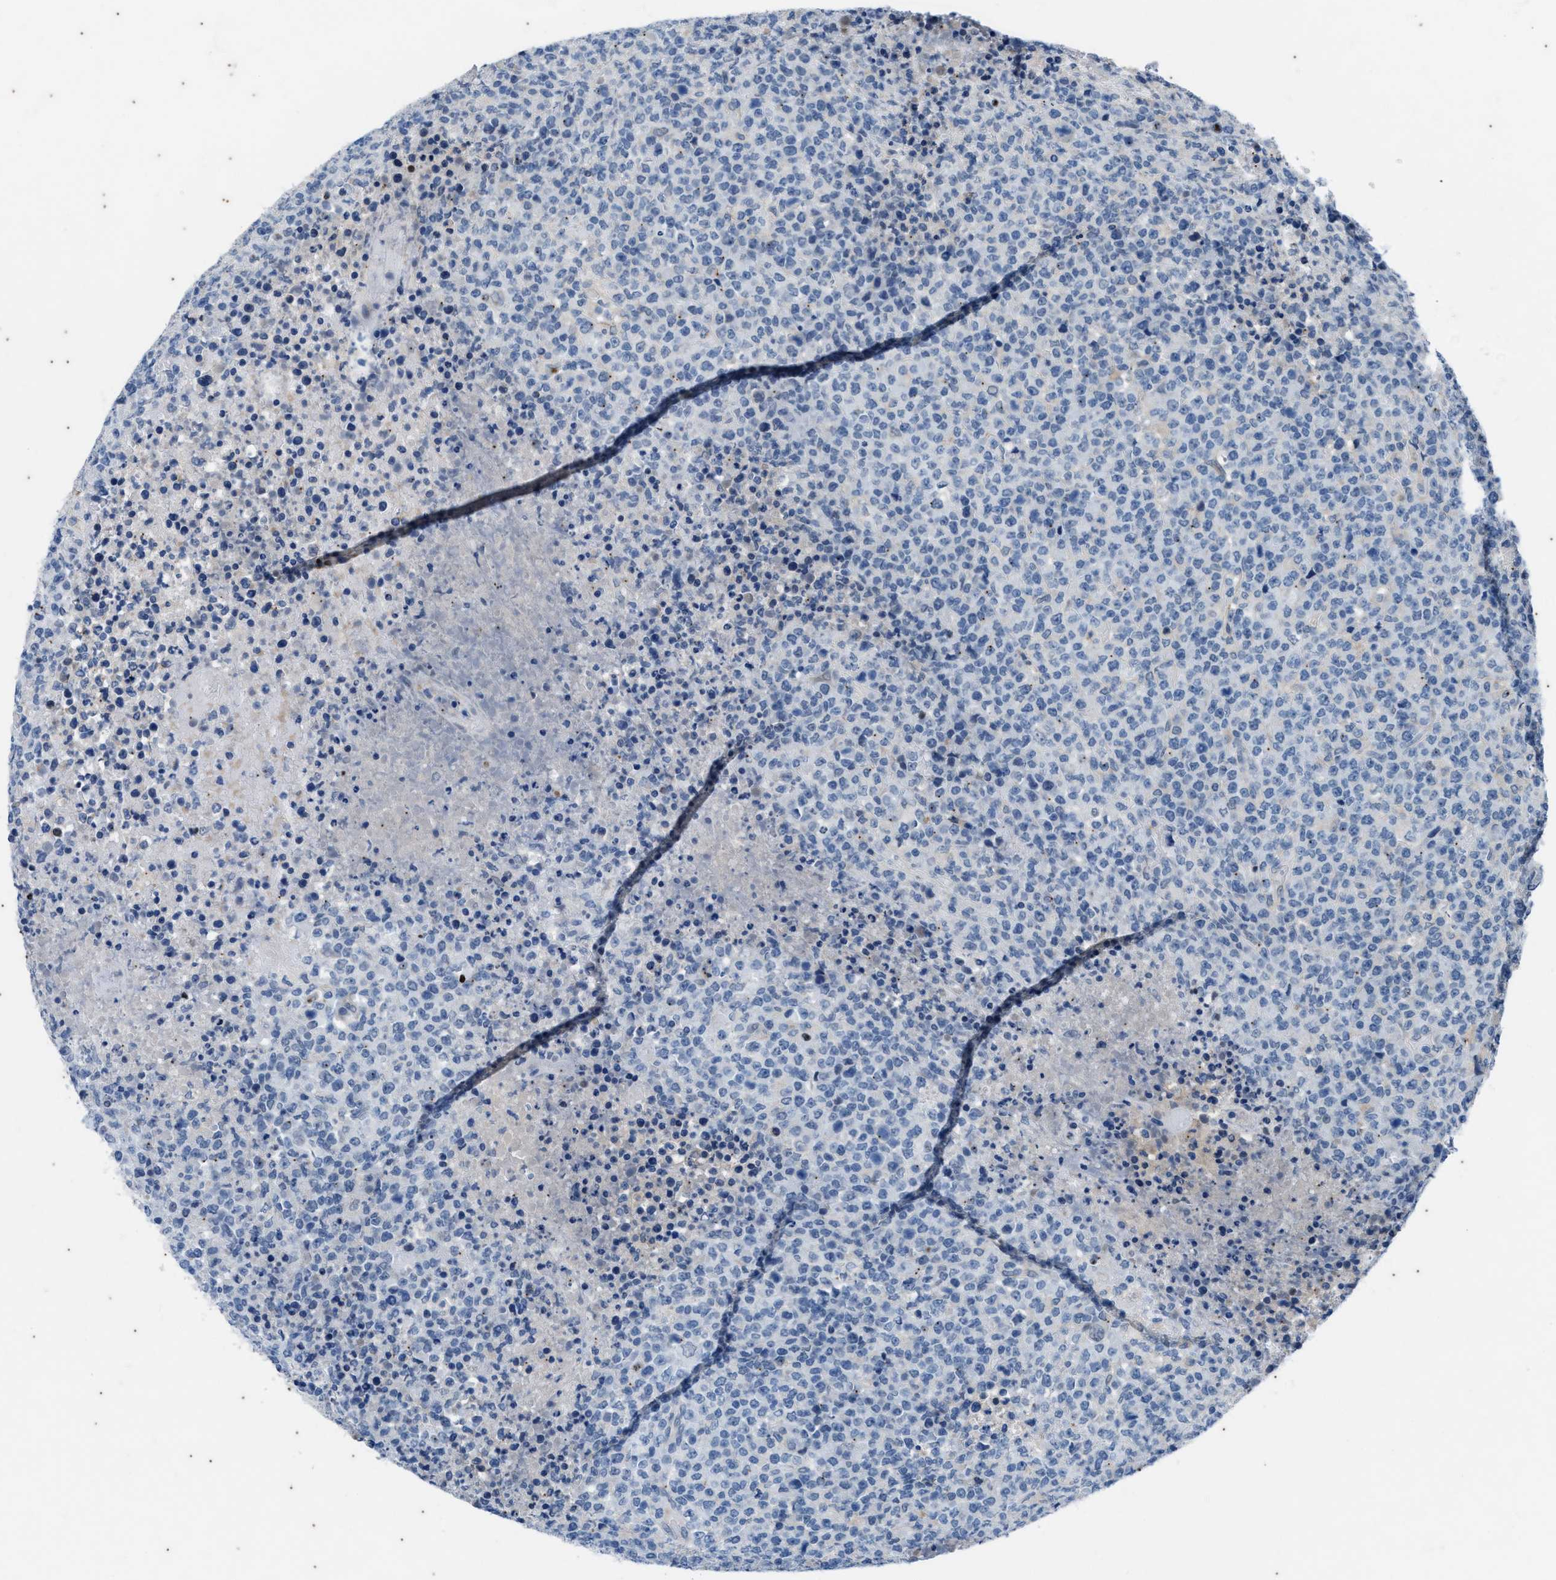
{"staining": {"intensity": "negative", "quantity": "none", "location": "none"}, "tissue": "lymphoma", "cell_type": "Tumor cells", "image_type": "cancer", "snomed": [{"axis": "morphology", "description": "Malignant lymphoma, non-Hodgkin's type, High grade"}, {"axis": "topography", "description": "Lymph node"}], "caption": "Tumor cells are negative for protein expression in human malignant lymphoma, non-Hodgkin's type (high-grade).", "gene": "KIF24", "patient": {"sex": "male", "age": 13}}